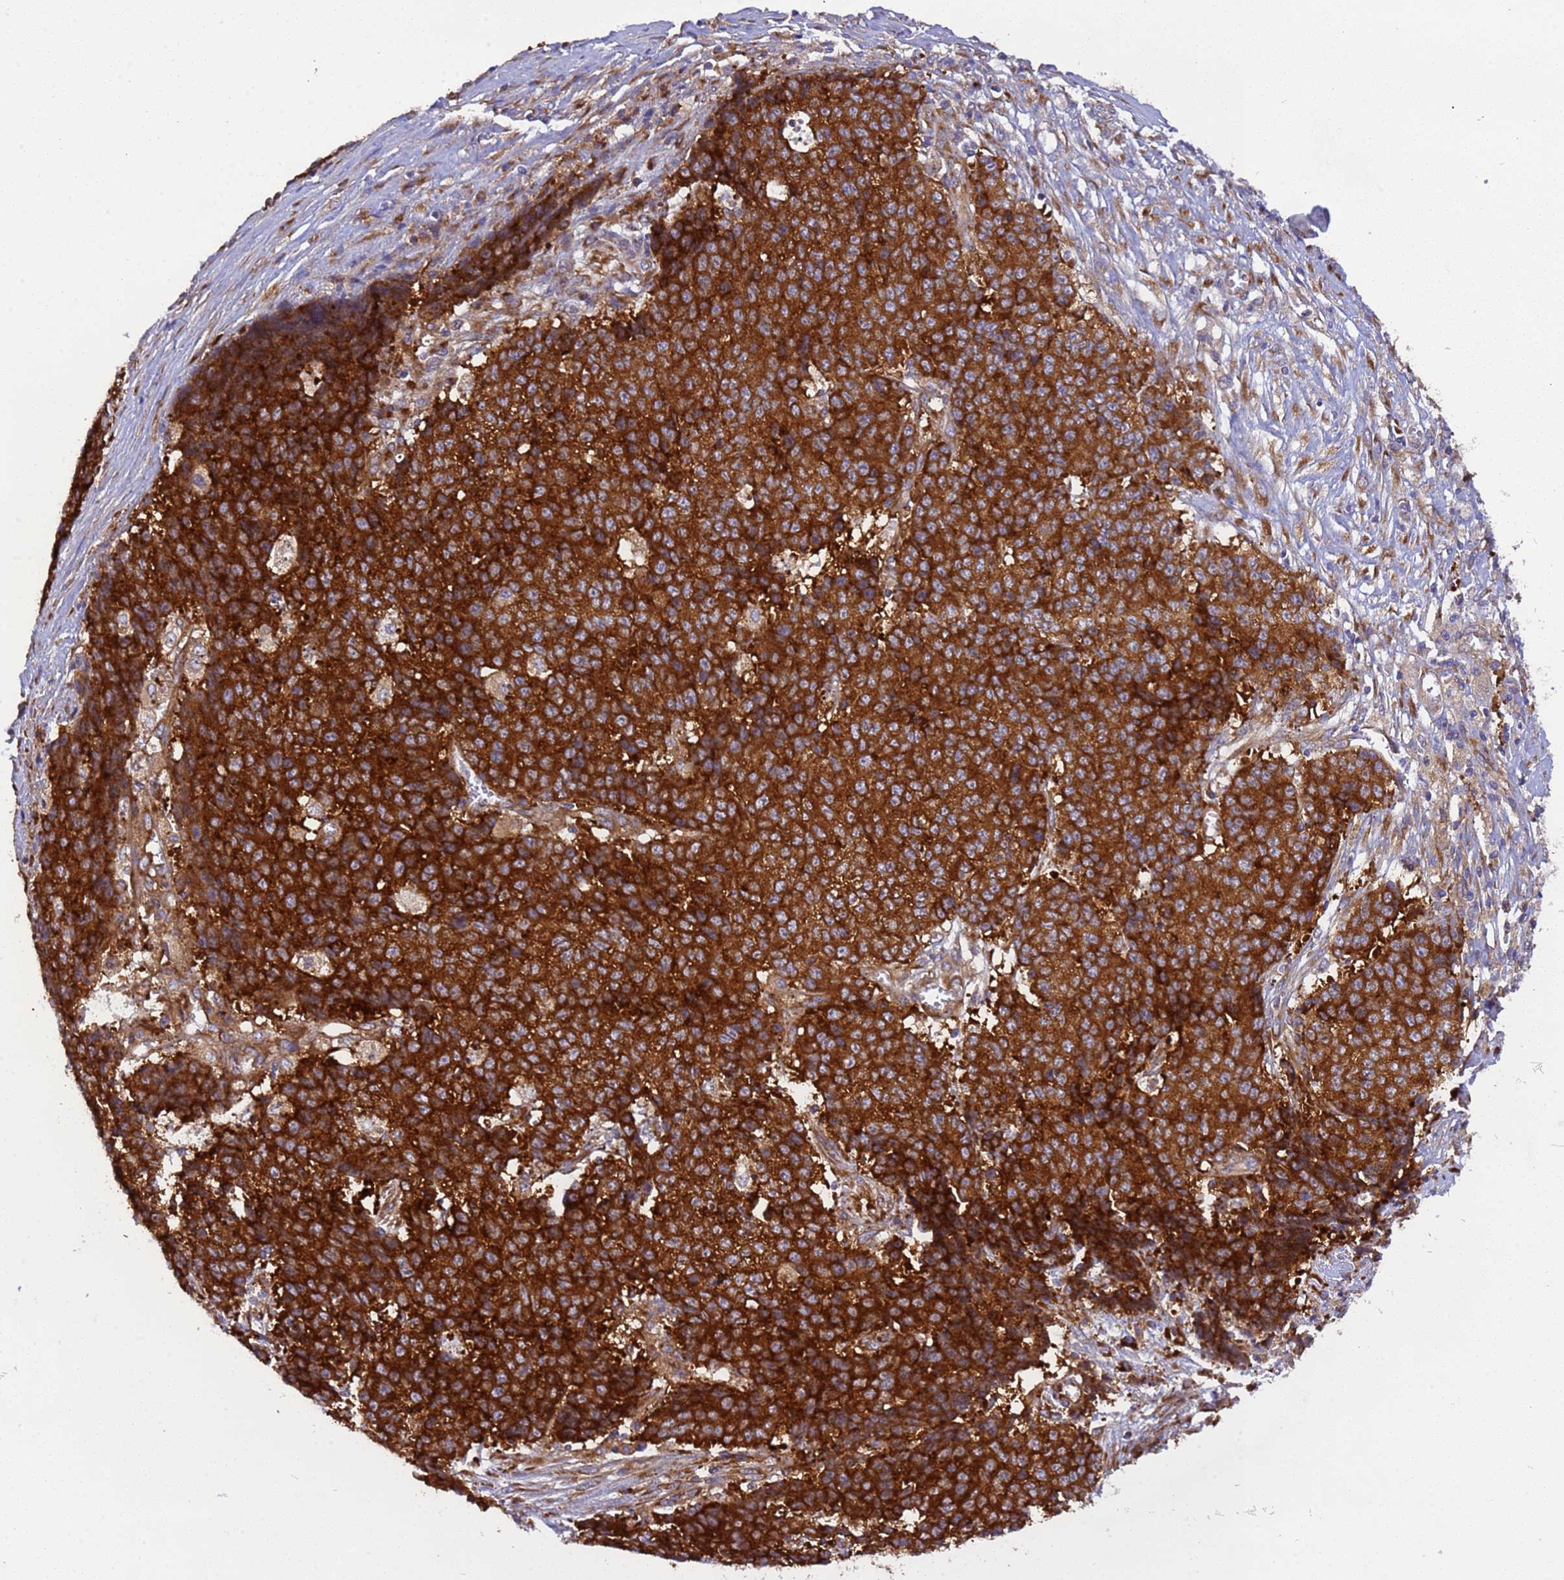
{"staining": {"intensity": "strong", "quantity": ">75%", "location": "cytoplasmic/membranous"}, "tissue": "ovarian cancer", "cell_type": "Tumor cells", "image_type": "cancer", "snomed": [{"axis": "morphology", "description": "Carcinoma, endometroid"}, {"axis": "topography", "description": "Ovary"}], "caption": "A photomicrograph of ovarian cancer (endometroid carcinoma) stained for a protein demonstrates strong cytoplasmic/membranous brown staining in tumor cells.", "gene": "RPL36", "patient": {"sex": "female", "age": 42}}